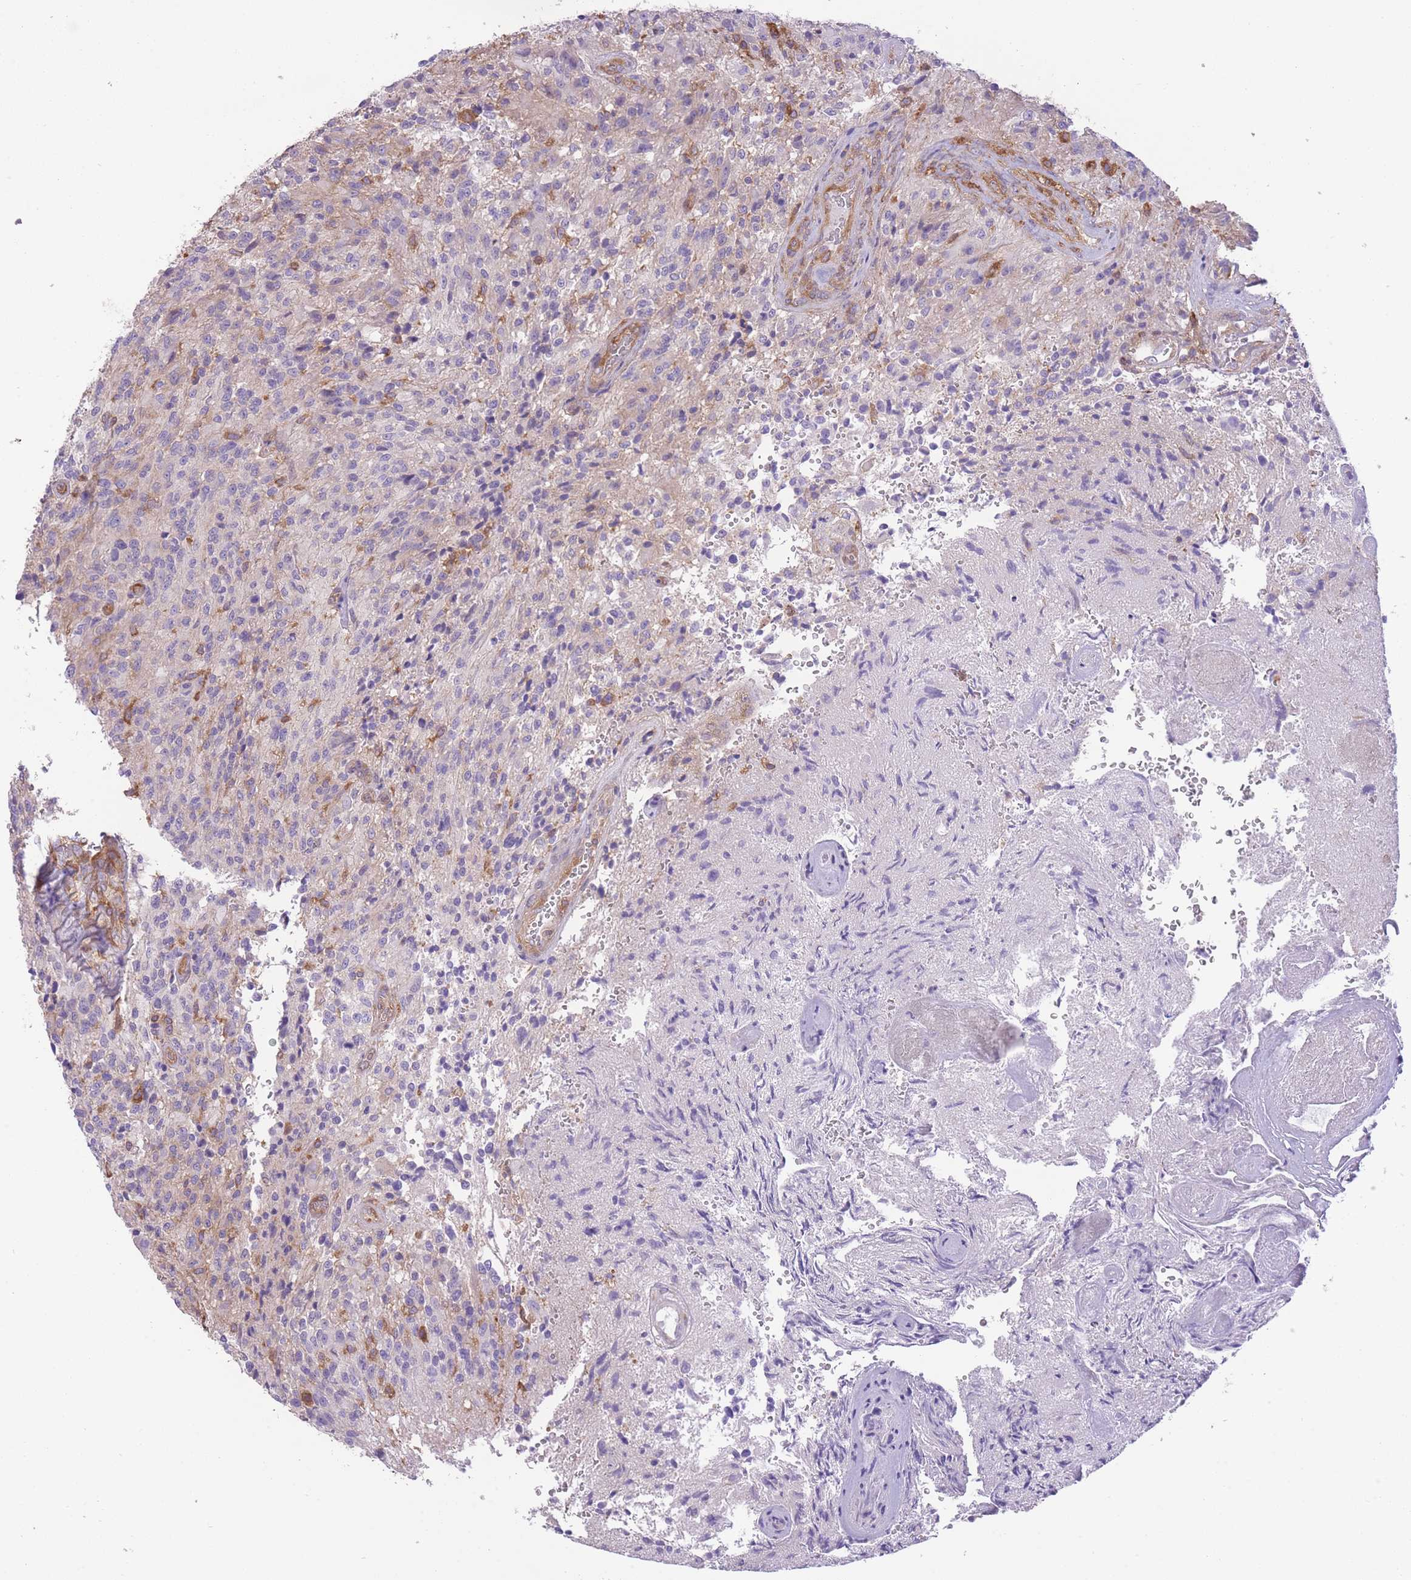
{"staining": {"intensity": "negative", "quantity": "none", "location": "none"}, "tissue": "glioma", "cell_type": "Tumor cells", "image_type": "cancer", "snomed": [{"axis": "morphology", "description": "Normal tissue, NOS"}, {"axis": "morphology", "description": "Glioma, malignant, High grade"}, {"axis": "topography", "description": "Cerebral cortex"}], "caption": "High power microscopy micrograph of an immunohistochemistry (IHC) micrograph of malignant glioma (high-grade), revealing no significant positivity in tumor cells.", "gene": "PRKAR1A", "patient": {"sex": "male", "age": 56}}